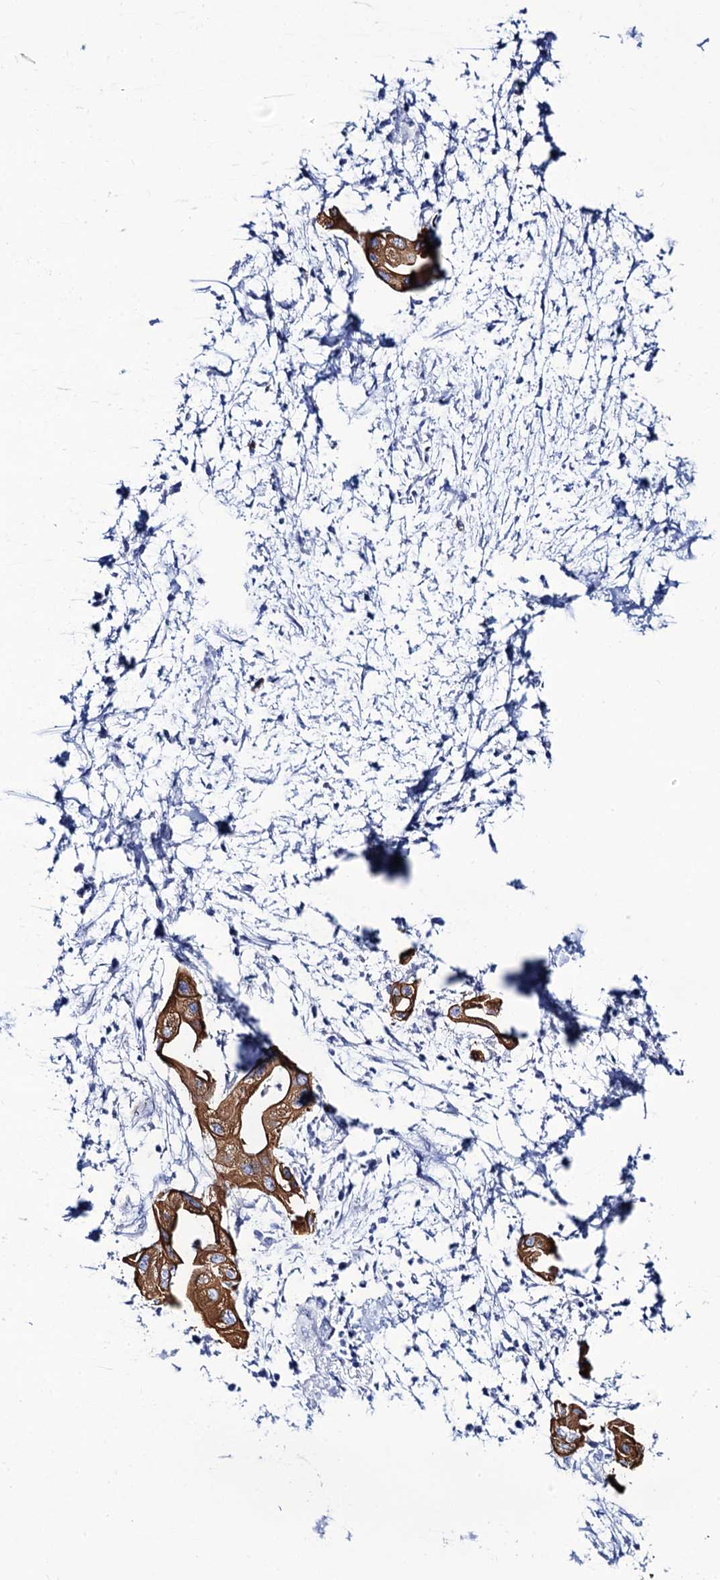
{"staining": {"intensity": "strong", "quantity": ">75%", "location": "cytoplasmic/membranous"}, "tissue": "pancreatic cancer", "cell_type": "Tumor cells", "image_type": "cancer", "snomed": [{"axis": "morphology", "description": "Adenocarcinoma, NOS"}, {"axis": "topography", "description": "Pancreas"}], "caption": "Immunohistochemistry (IHC) (DAB) staining of pancreatic cancer reveals strong cytoplasmic/membranous protein positivity in about >75% of tumor cells.", "gene": "RAB3IP", "patient": {"sex": "male", "age": 68}}